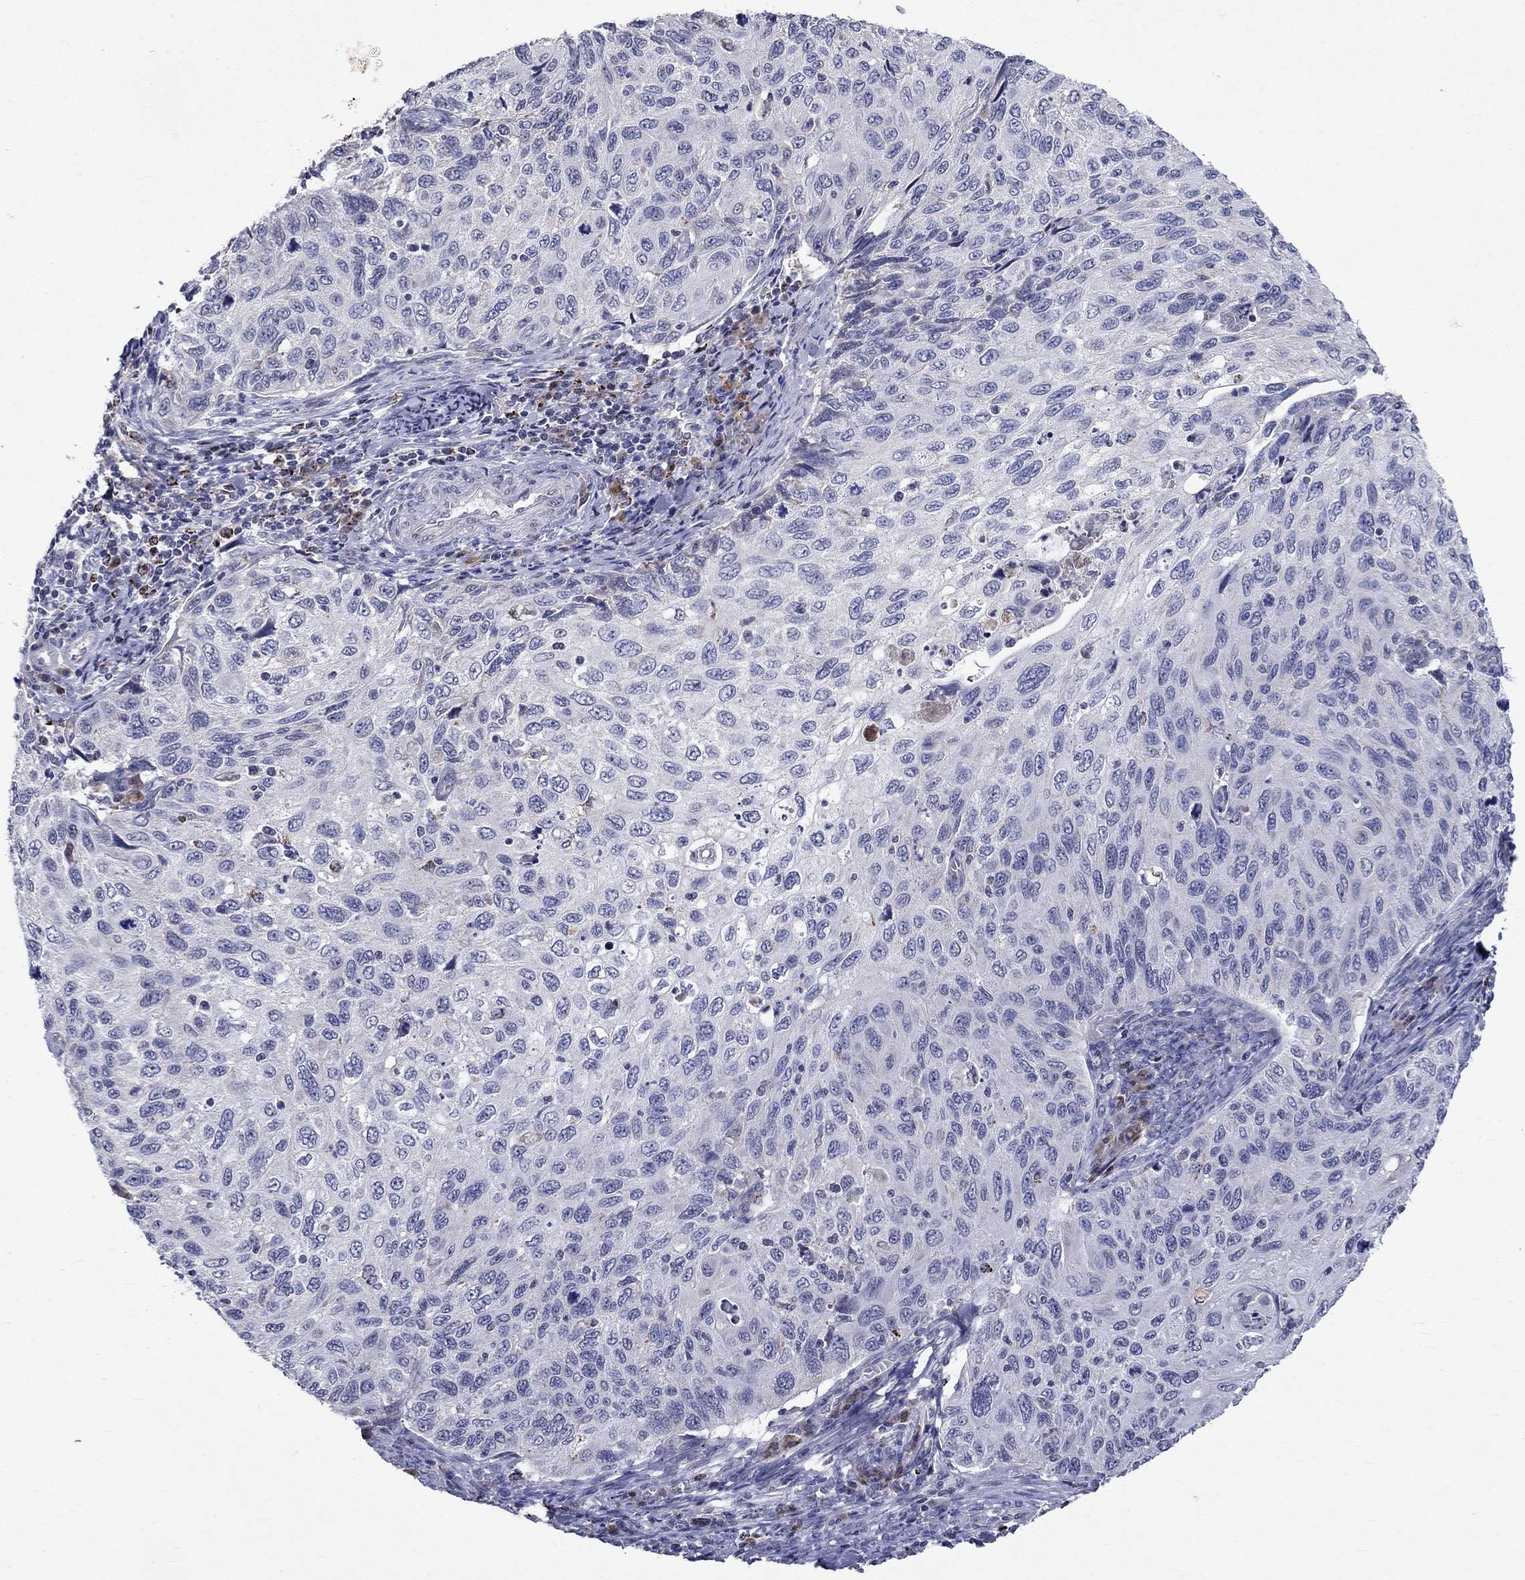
{"staining": {"intensity": "negative", "quantity": "none", "location": "none"}, "tissue": "cervical cancer", "cell_type": "Tumor cells", "image_type": "cancer", "snomed": [{"axis": "morphology", "description": "Squamous cell carcinoma, NOS"}, {"axis": "topography", "description": "Cervix"}], "caption": "Tumor cells are negative for brown protein staining in cervical squamous cell carcinoma.", "gene": "SLC4A10", "patient": {"sex": "female", "age": 70}}